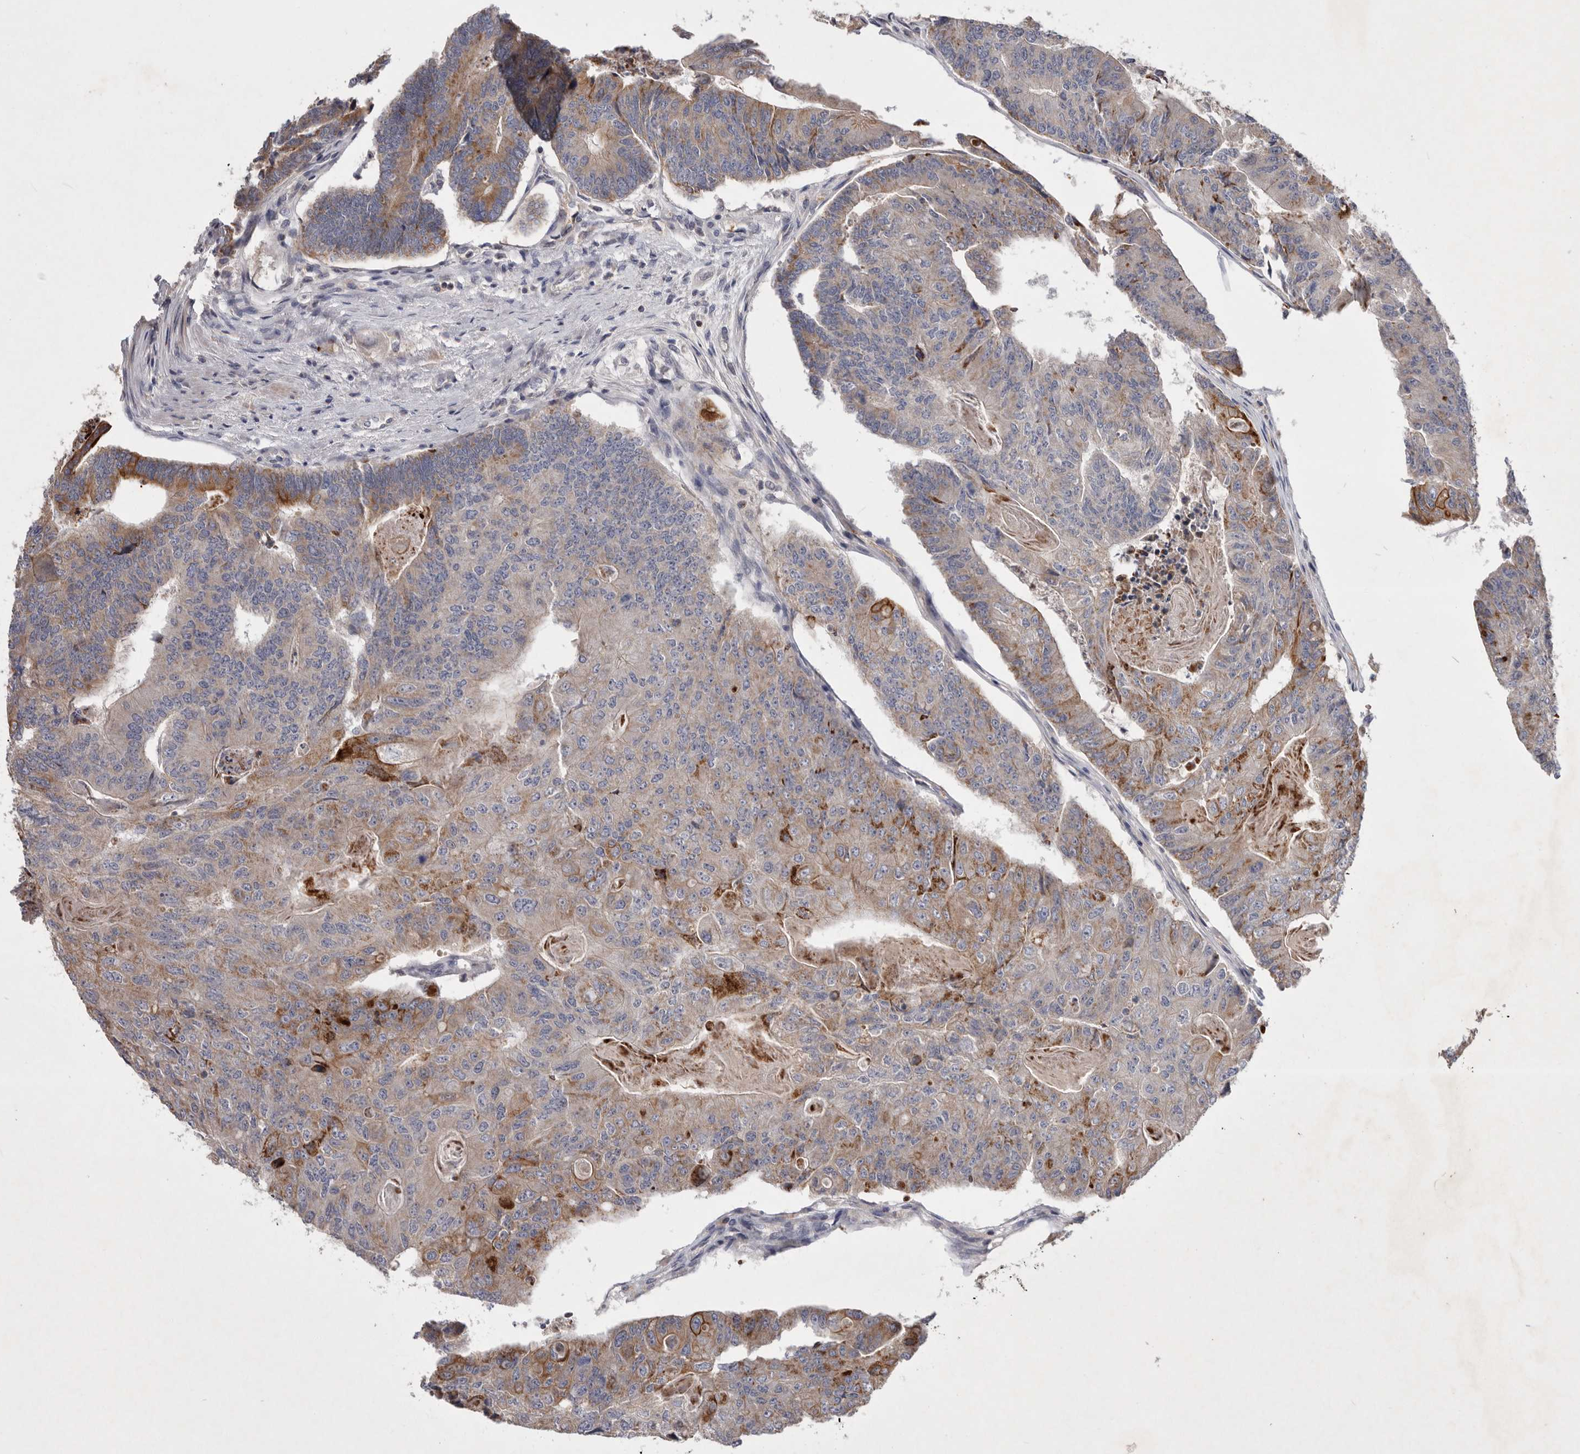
{"staining": {"intensity": "strong", "quantity": "<25%", "location": "cytoplasmic/membranous"}, "tissue": "colorectal cancer", "cell_type": "Tumor cells", "image_type": "cancer", "snomed": [{"axis": "morphology", "description": "Adenocarcinoma, NOS"}, {"axis": "topography", "description": "Colon"}], "caption": "Immunohistochemistry (IHC) of human colorectal adenocarcinoma shows medium levels of strong cytoplasmic/membranous staining in about <25% of tumor cells.", "gene": "TNFSF14", "patient": {"sex": "female", "age": 67}}